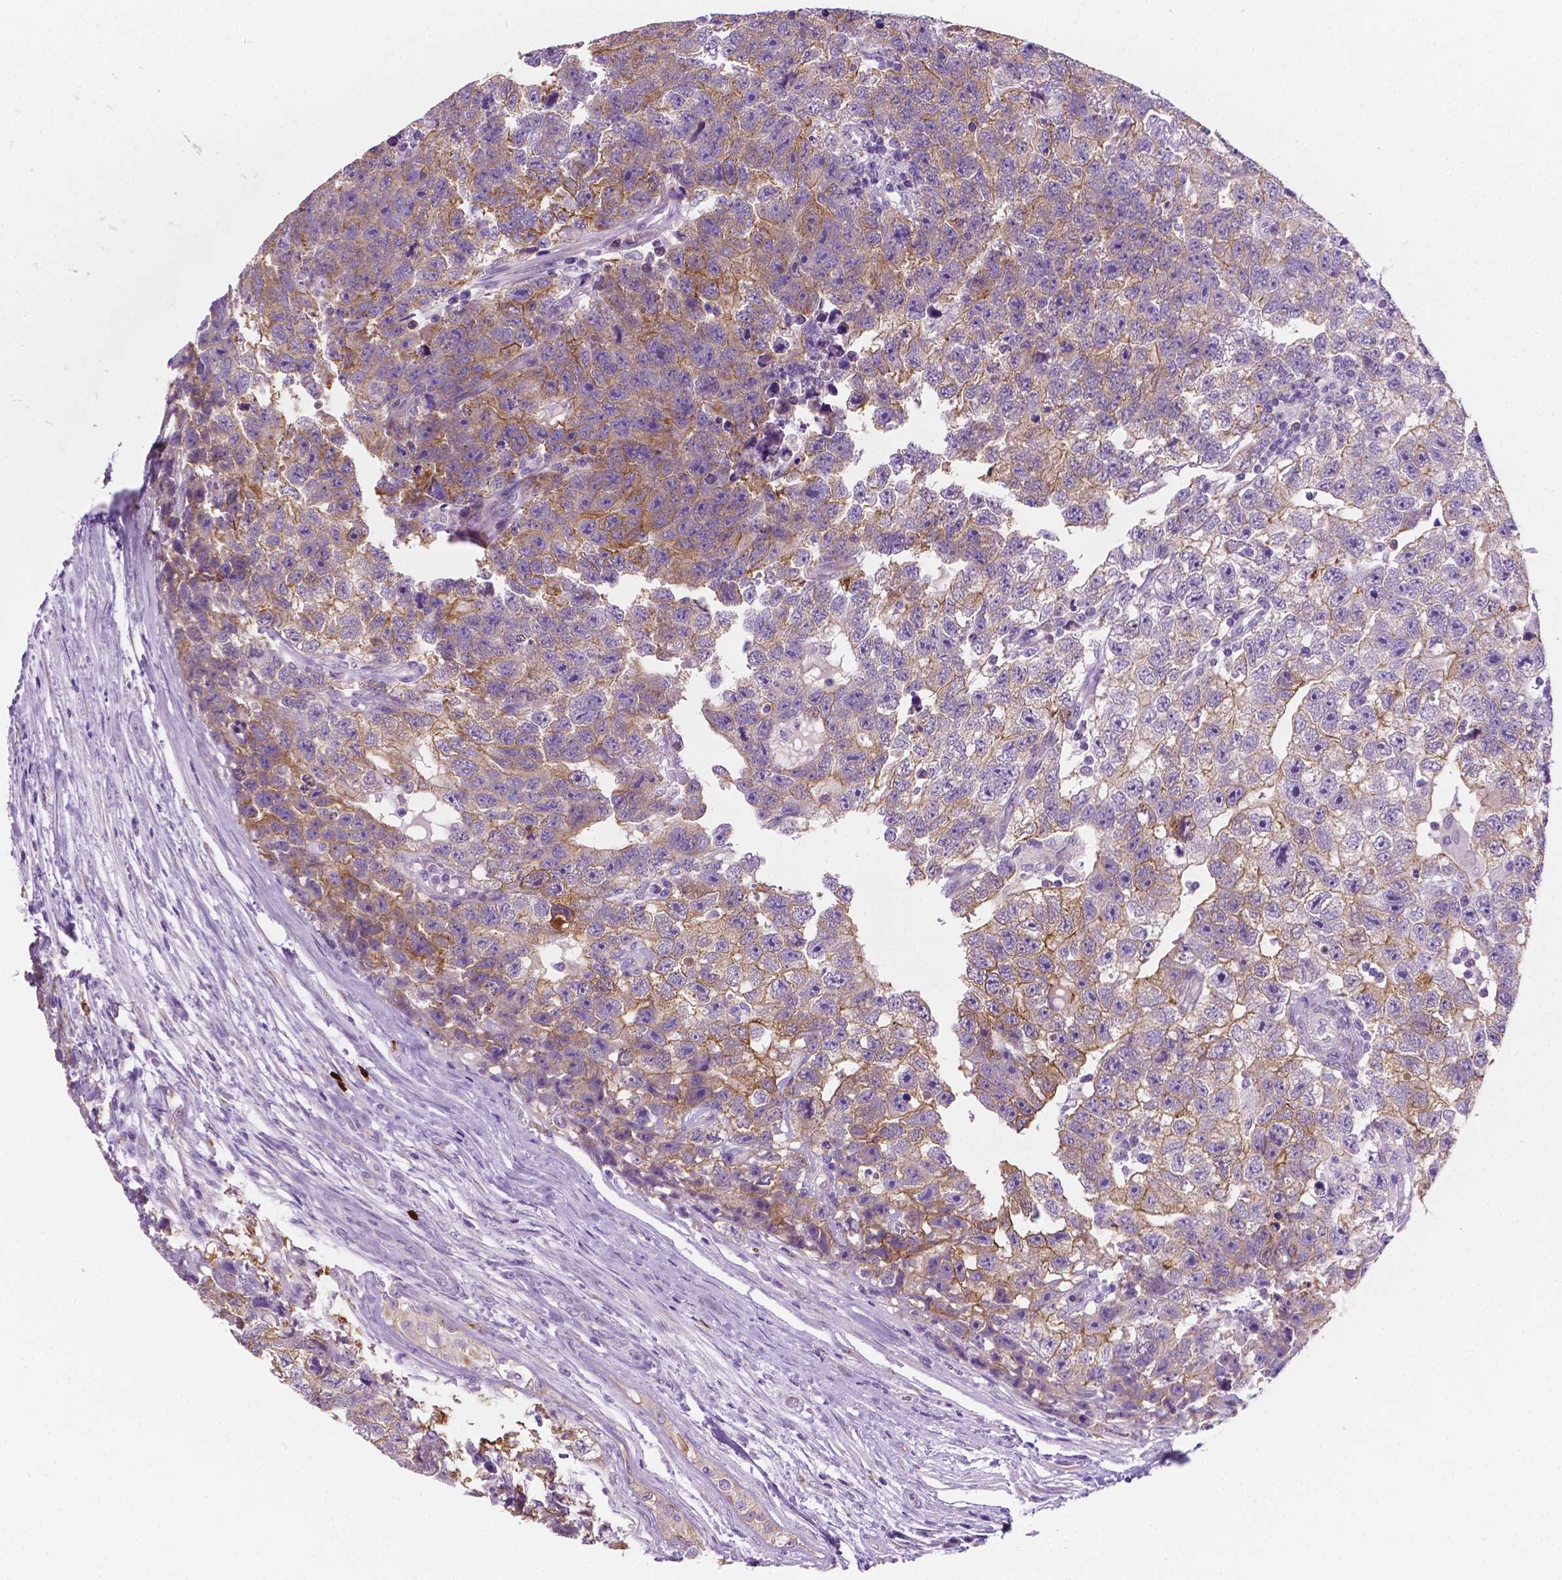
{"staining": {"intensity": "weak", "quantity": "25%-75%", "location": "cytoplasmic/membranous"}, "tissue": "testis cancer", "cell_type": "Tumor cells", "image_type": "cancer", "snomed": [{"axis": "morphology", "description": "Carcinoma, Embryonal, NOS"}, {"axis": "topography", "description": "Testis"}], "caption": "Human testis embryonal carcinoma stained with a brown dye shows weak cytoplasmic/membranous positive positivity in about 25%-75% of tumor cells.", "gene": "EPPK1", "patient": {"sex": "male", "age": 22}}